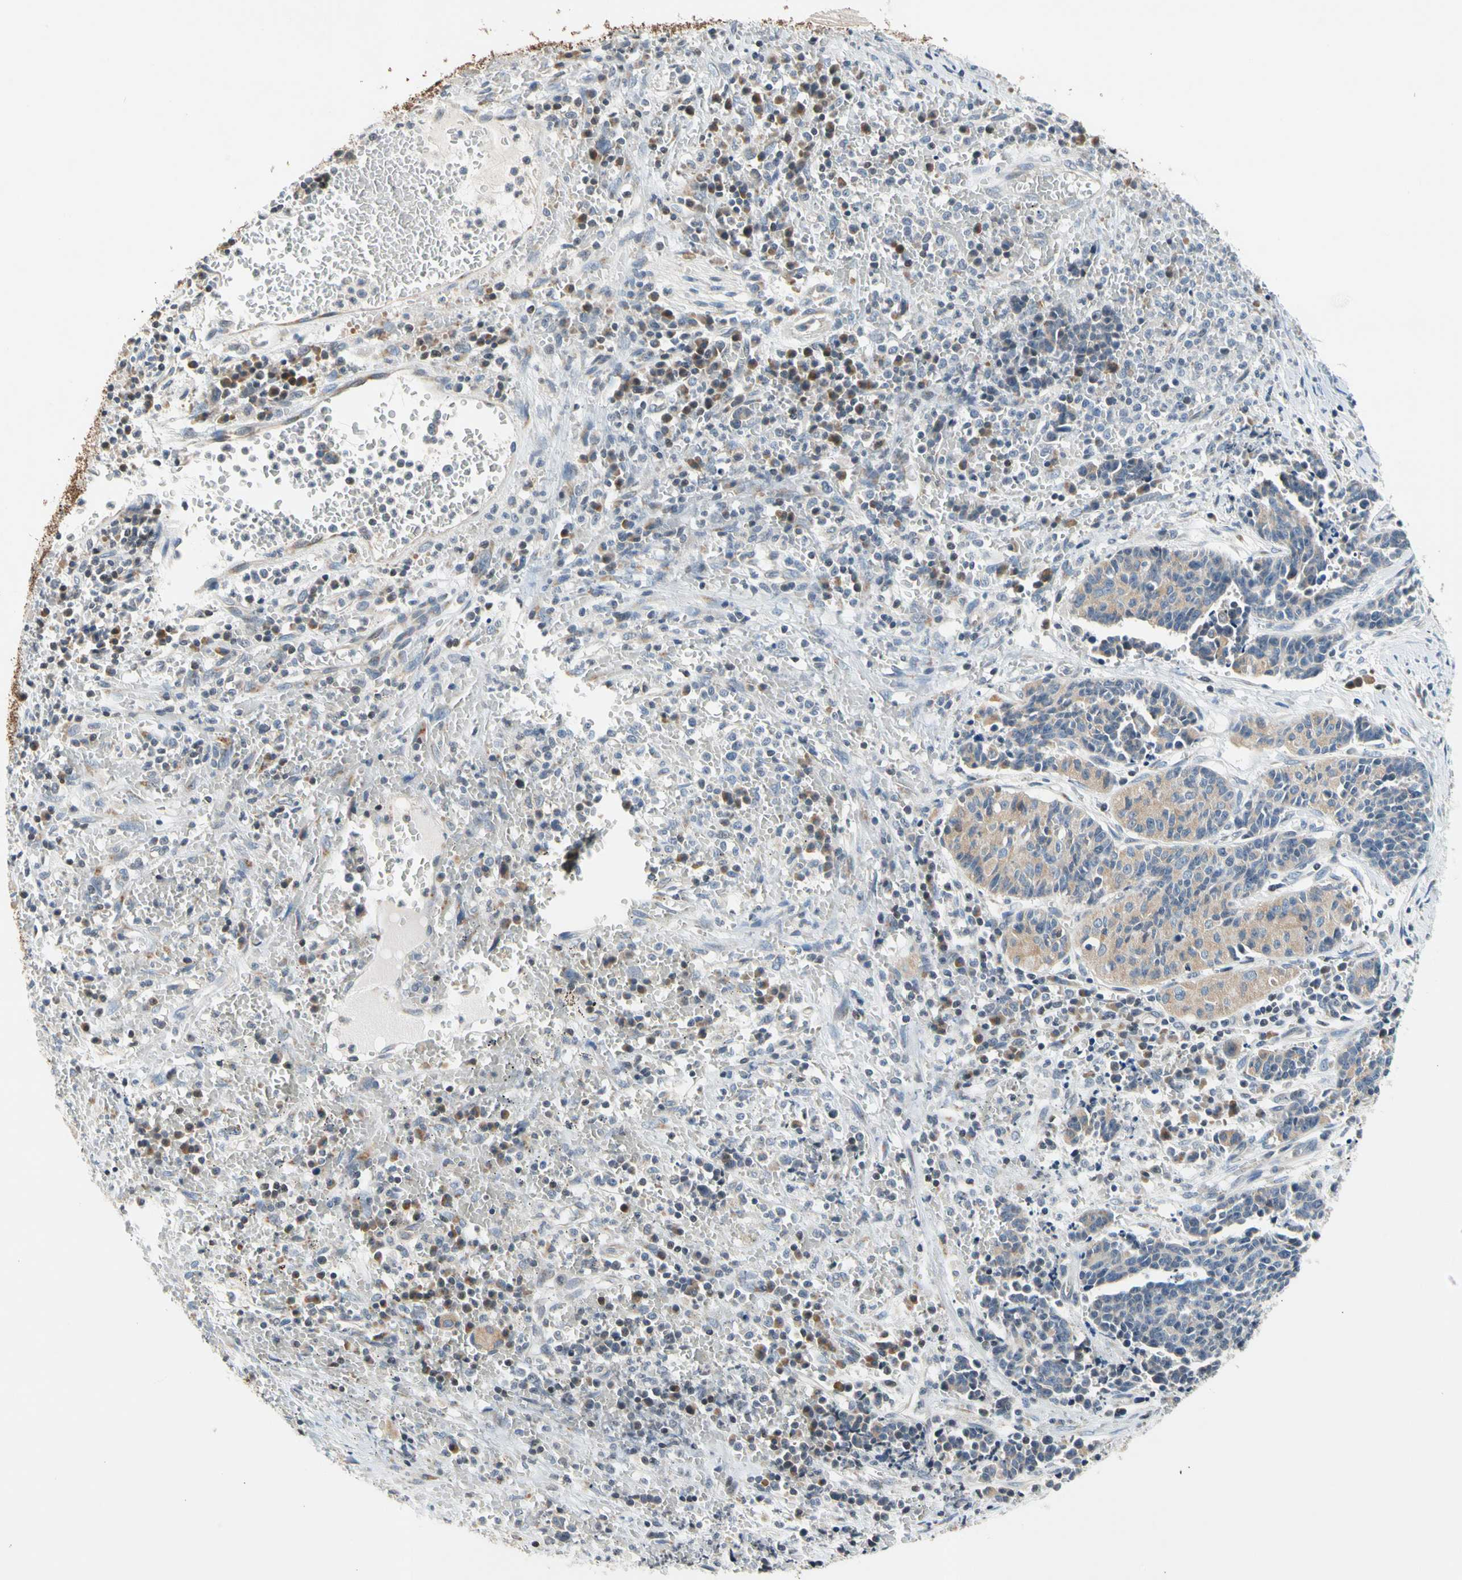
{"staining": {"intensity": "weak", "quantity": "<25%", "location": "cytoplasmic/membranous"}, "tissue": "cervical cancer", "cell_type": "Tumor cells", "image_type": "cancer", "snomed": [{"axis": "morphology", "description": "Squamous cell carcinoma, NOS"}, {"axis": "topography", "description": "Cervix"}], "caption": "The micrograph reveals no staining of tumor cells in cervical cancer. The staining is performed using DAB (3,3'-diaminobenzidine) brown chromogen with nuclei counter-stained in using hematoxylin.", "gene": "SOX30", "patient": {"sex": "female", "age": 35}}